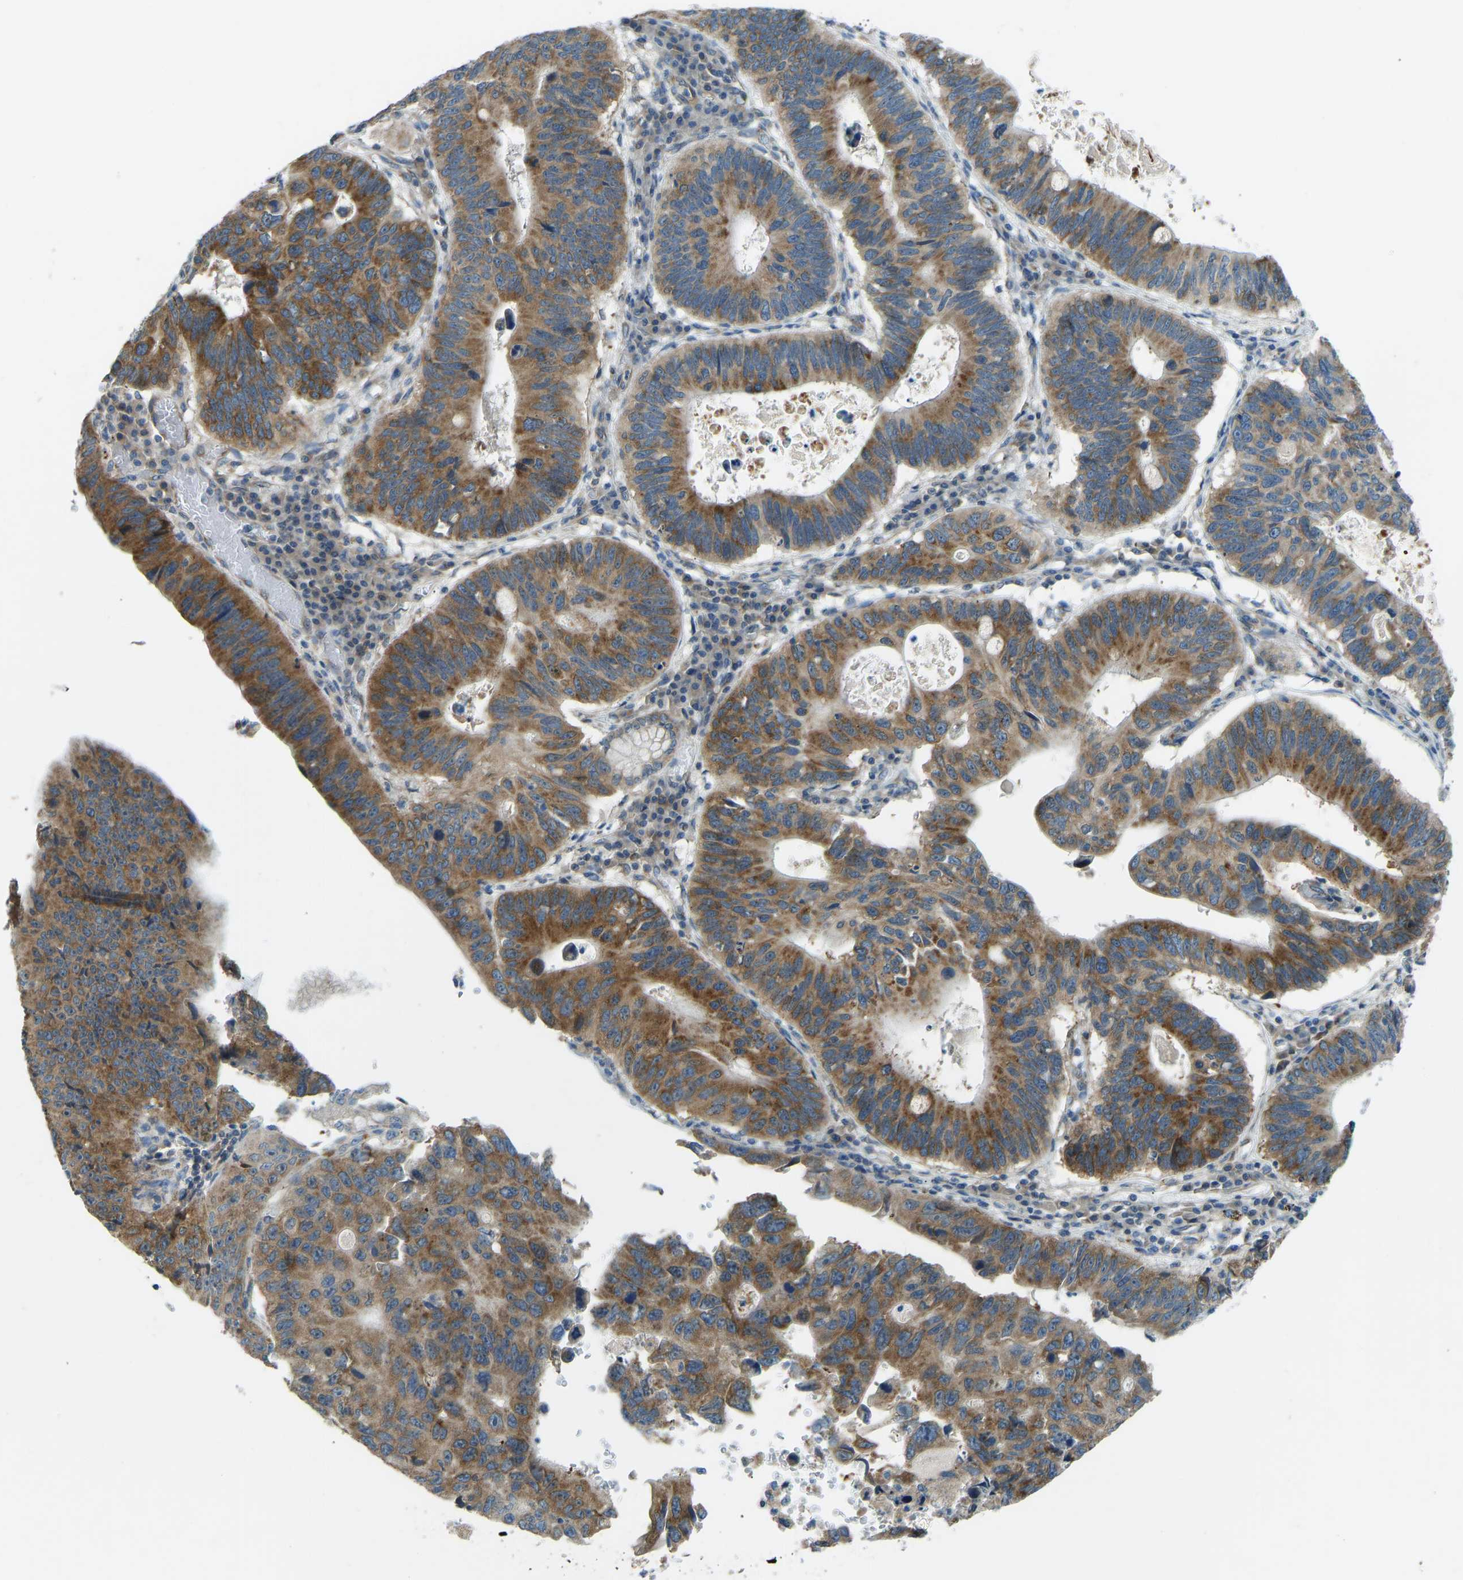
{"staining": {"intensity": "moderate", "quantity": ">75%", "location": "cytoplasmic/membranous"}, "tissue": "stomach cancer", "cell_type": "Tumor cells", "image_type": "cancer", "snomed": [{"axis": "morphology", "description": "Adenocarcinoma, NOS"}, {"axis": "topography", "description": "Stomach"}], "caption": "Brown immunohistochemical staining in human adenocarcinoma (stomach) reveals moderate cytoplasmic/membranous expression in about >75% of tumor cells.", "gene": "STAU2", "patient": {"sex": "male", "age": 59}}